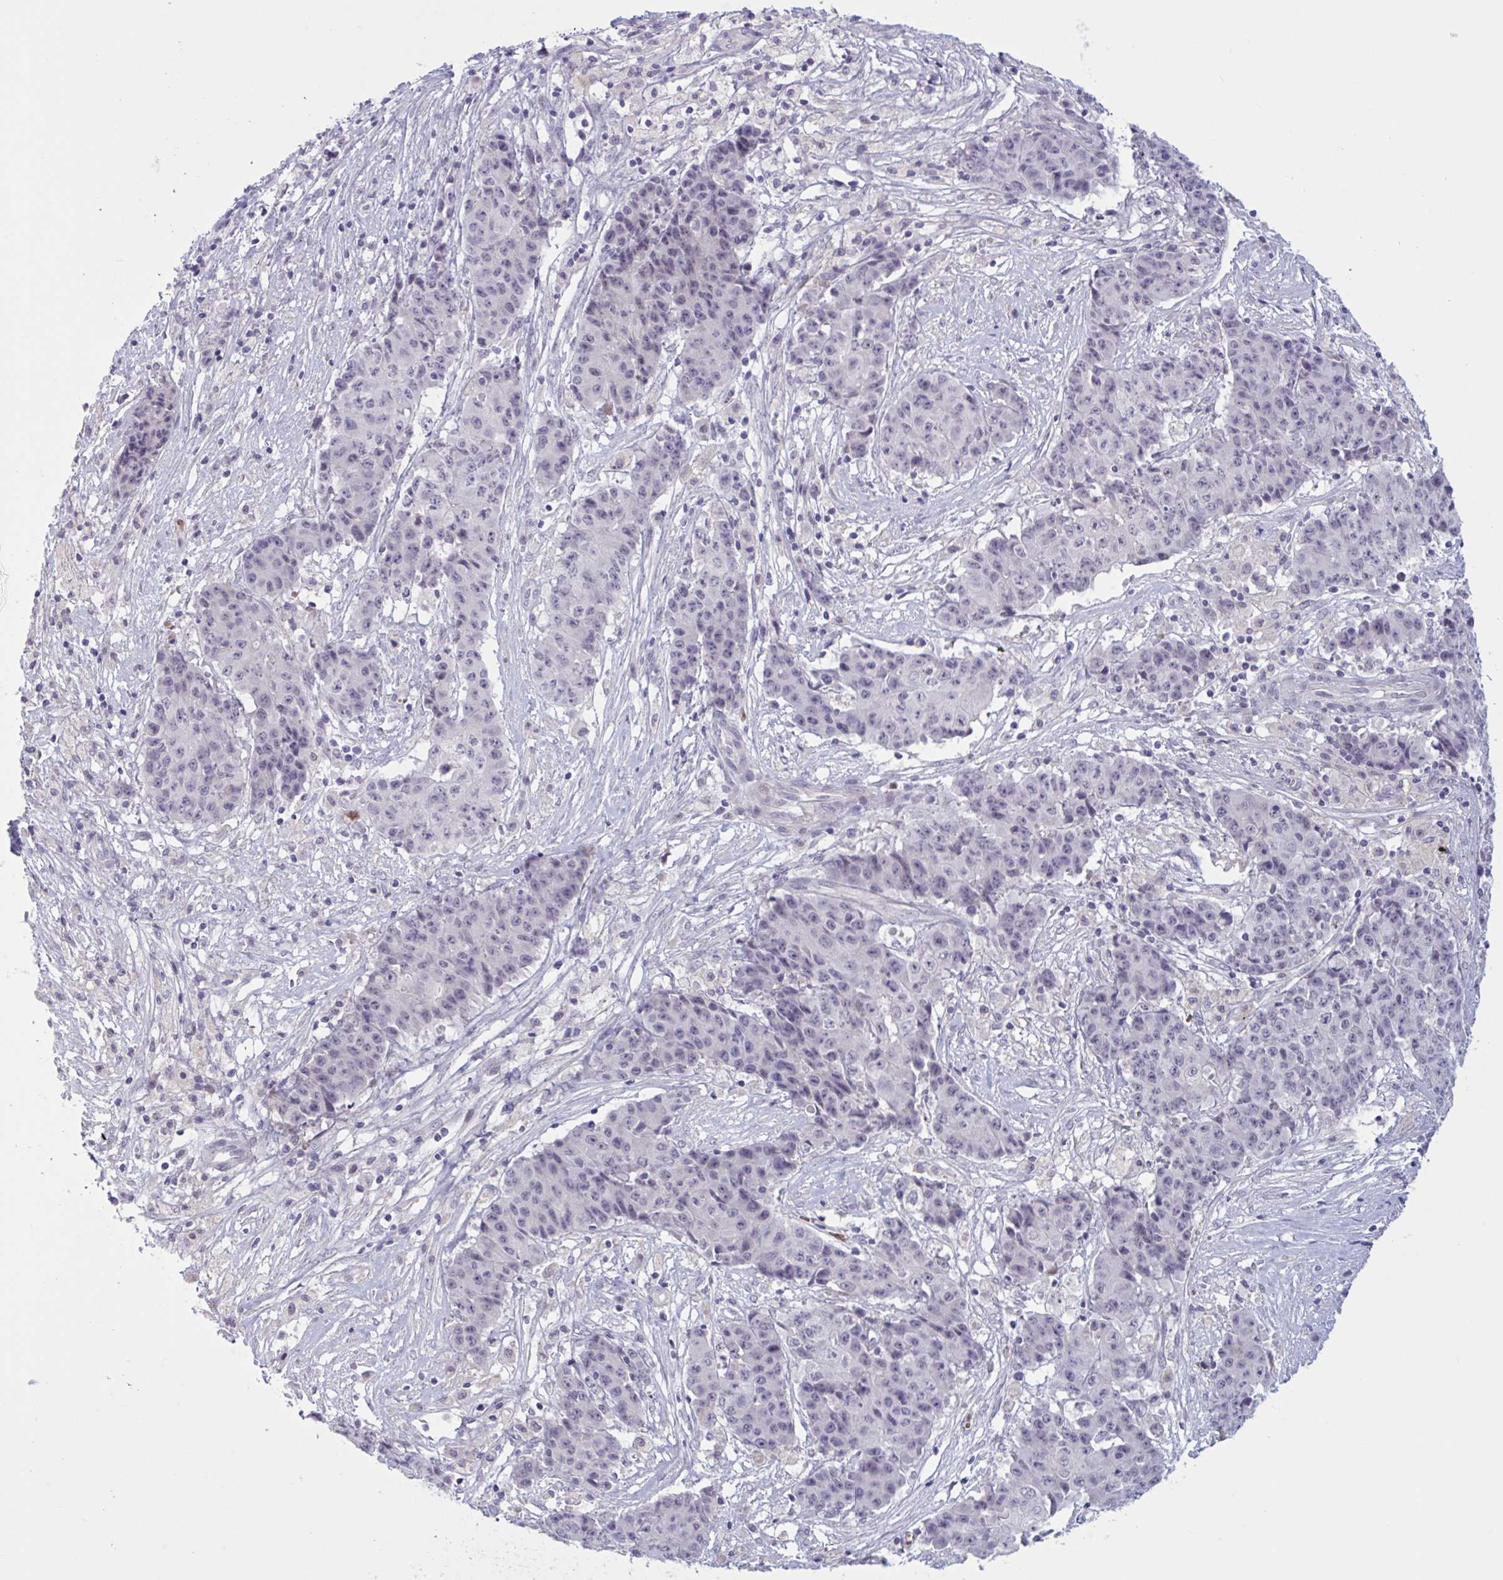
{"staining": {"intensity": "negative", "quantity": "none", "location": "none"}, "tissue": "ovarian cancer", "cell_type": "Tumor cells", "image_type": "cancer", "snomed": [{"axis": "morphology", "description": "Carcinoma, endometroid"}, {"axis": "topography", "description": "Ovary"}], "caption": "Tumor cells are negative for brown protein staining in ovarian endometroid carcinoma.", "gene": "RFPL4B", "patient": {"sex": "female", "age": 42}}